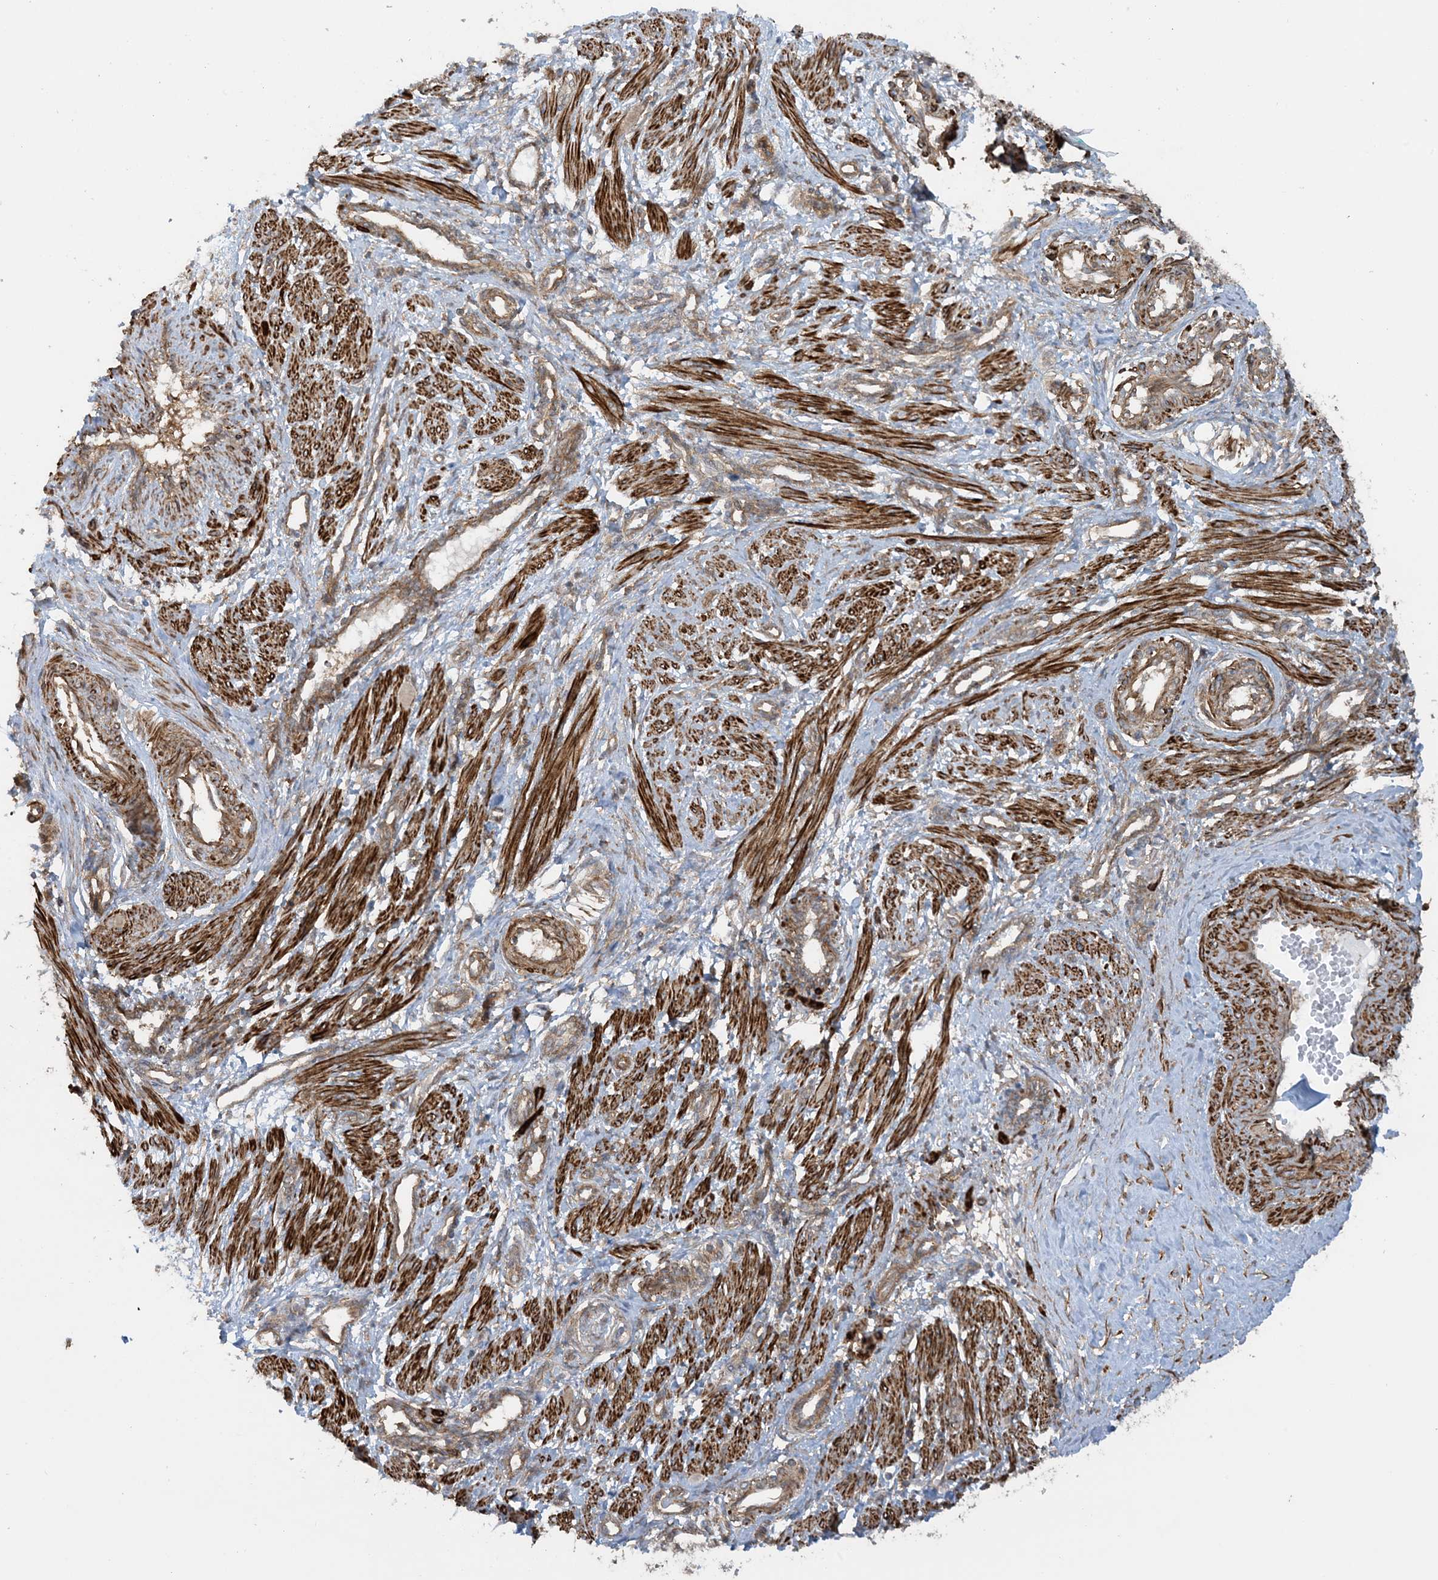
{"staining": {"intensity": "strong", "quantity": ">75%", "location": "cytoplasmic/membranous"}, "tissue": "smooth muscle", "cell_type": "Smooth muscle cells", "image_type": "normal", "snomed": [{"axis": "morphology", "description": "Normal tissue, NOS"}, {"axis": "topography", "description": "Endometrium"}], "caption": "Protein expression analysis of unremarkable human smooth muscle reveals strong cytoplasmic/membranous staining in about >75% of smooth muscle cells.", "gene": "STAM2", "patient": {"sex": "female", "age": 33}}